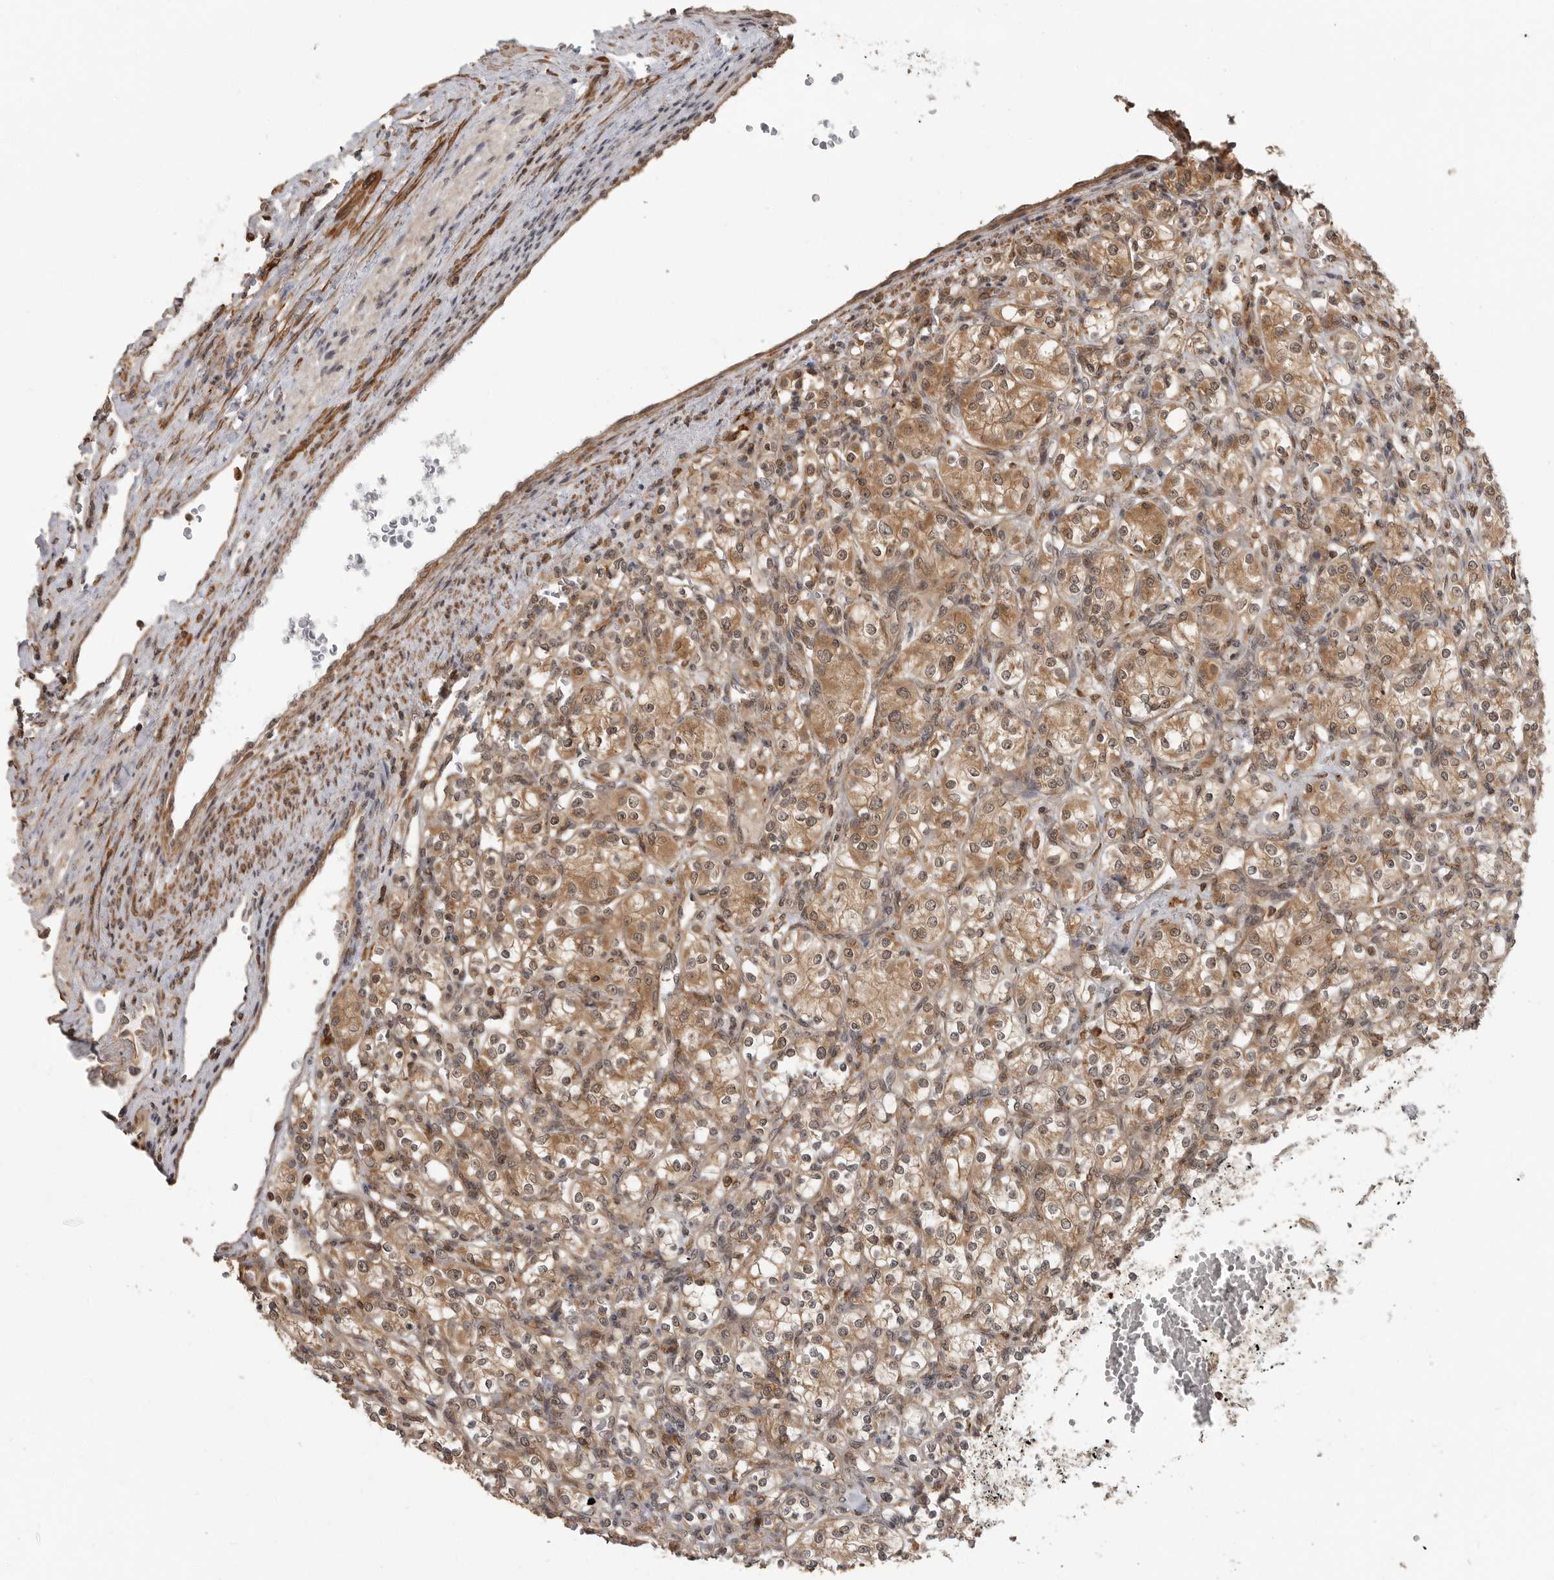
{"staining": {"intensity": "moderate", "quantity": ">75%", "location": "cytoplasmic/membranous,nuclear"}, "tissue": "renal cancer", "cell_type": "Tumor cells", "image_type": "cancer", "snomed": [{"axis": "morphology", "description": "Adenocarcinoma, NOS"}, {"axis": "topography", "description": "Kidney"}], "caption": "Approximately >75% of tumor cells in adenocarcinoma (renal) exhibit moderate cytoplasmic/membranous and nuclear protein positivity as visualized by brown immunohistochemical staining.", "gene": "ERN1", "patient": {"sex": "male", "age": 77}}